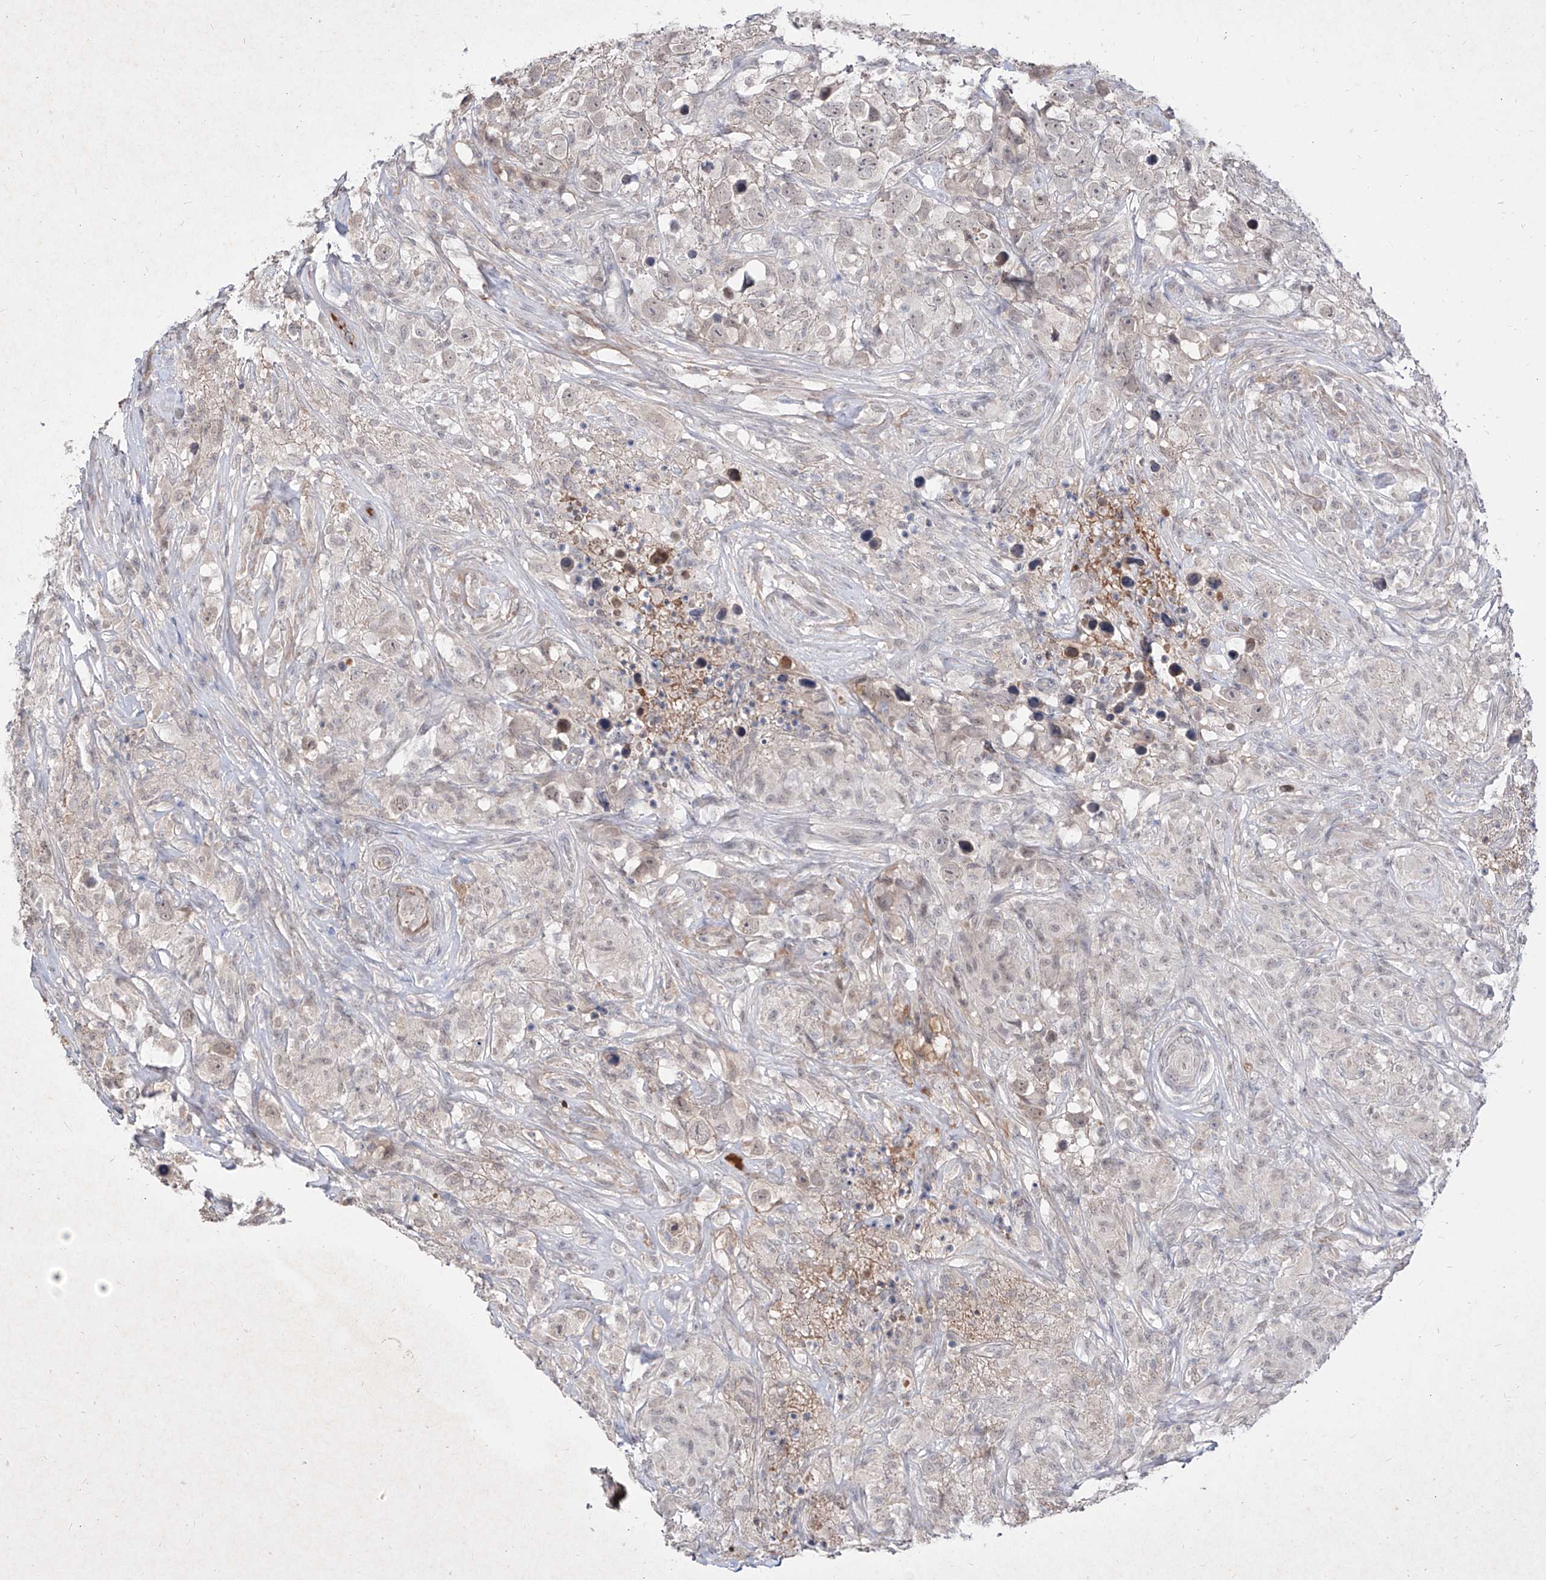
{"staining": {"intensity": "negative", "quantity": "none", "location": "none"}, "tissue": "testis cancer", "cell_type": "Tumor cells", "image_type": "cancer", "snomed": [{"axis": "morphology", "description": "Seminoma, NOS"}, {"axis": "topography", "description": "Testis"}], "caption": "A photomicrograph of human testis seminoma is negative for staining in tumor cells. The staining was performed using DAB to visualize the protein expression in brown, while the nuclei were stained in blue with hematoxylin (Magnification: 20x).", "gene": "C4A", "patient": {"sex": "male", "age": 49}}